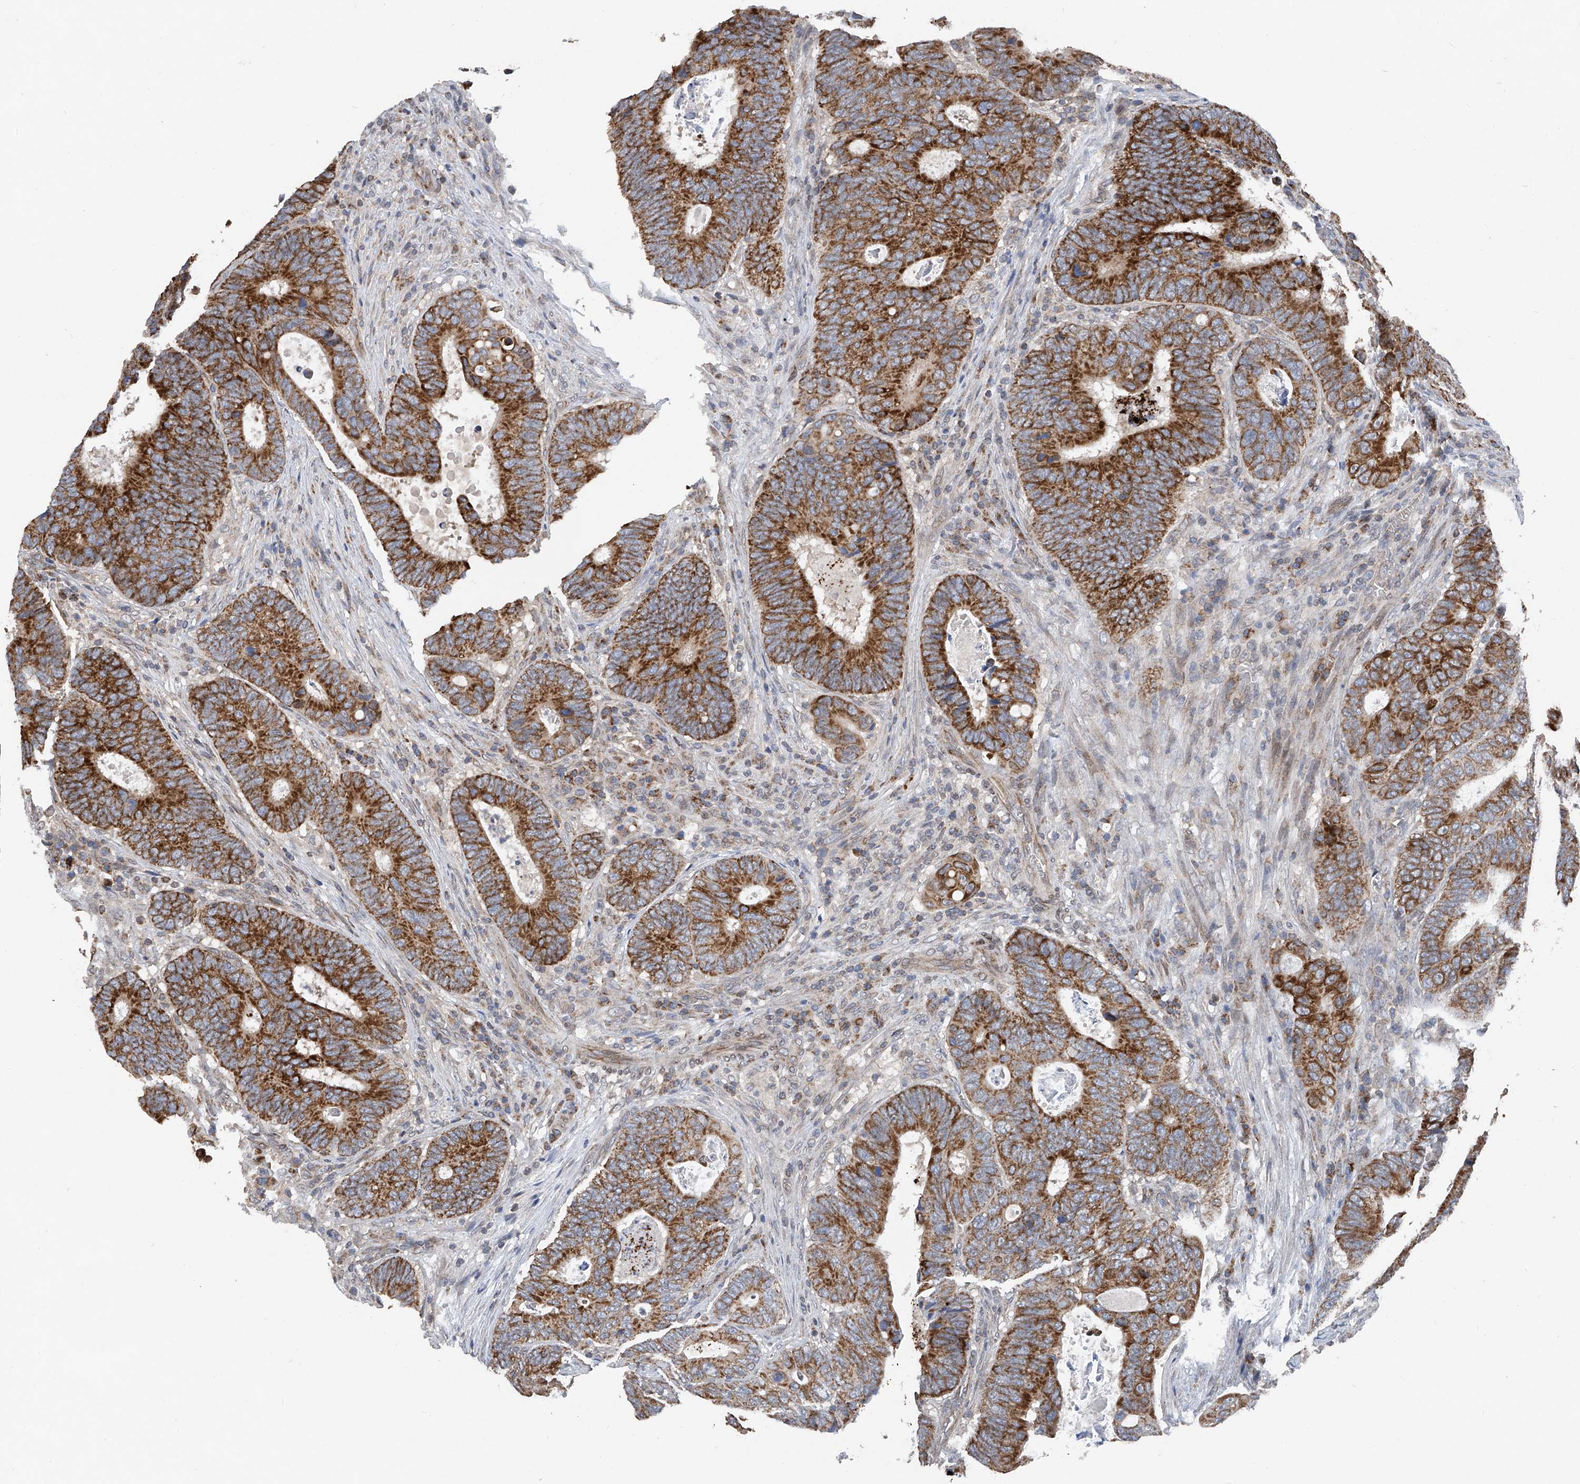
{"staining": {"intensity": "strong", "quantity": ">75%", "location": "cytoplasmic/membranous"}, "tissue": "colorectal cancer", "cell_type": "Tumor cells", "image_type": "cancer", "snomed": [{"axis": "morphology", "description": "Adenocarcinoma, NOS"}, {"axis": "topography", "description": "Colon"}], "caption": "Immunohistochemical staining of colorectal adenocarcinoma reveals high levels of strong cytoplasmic/membranous staining in approximately >75% of tumor cells.", "gene": "BCKDHB", "patient": {"sex": "male", "age": 72}}